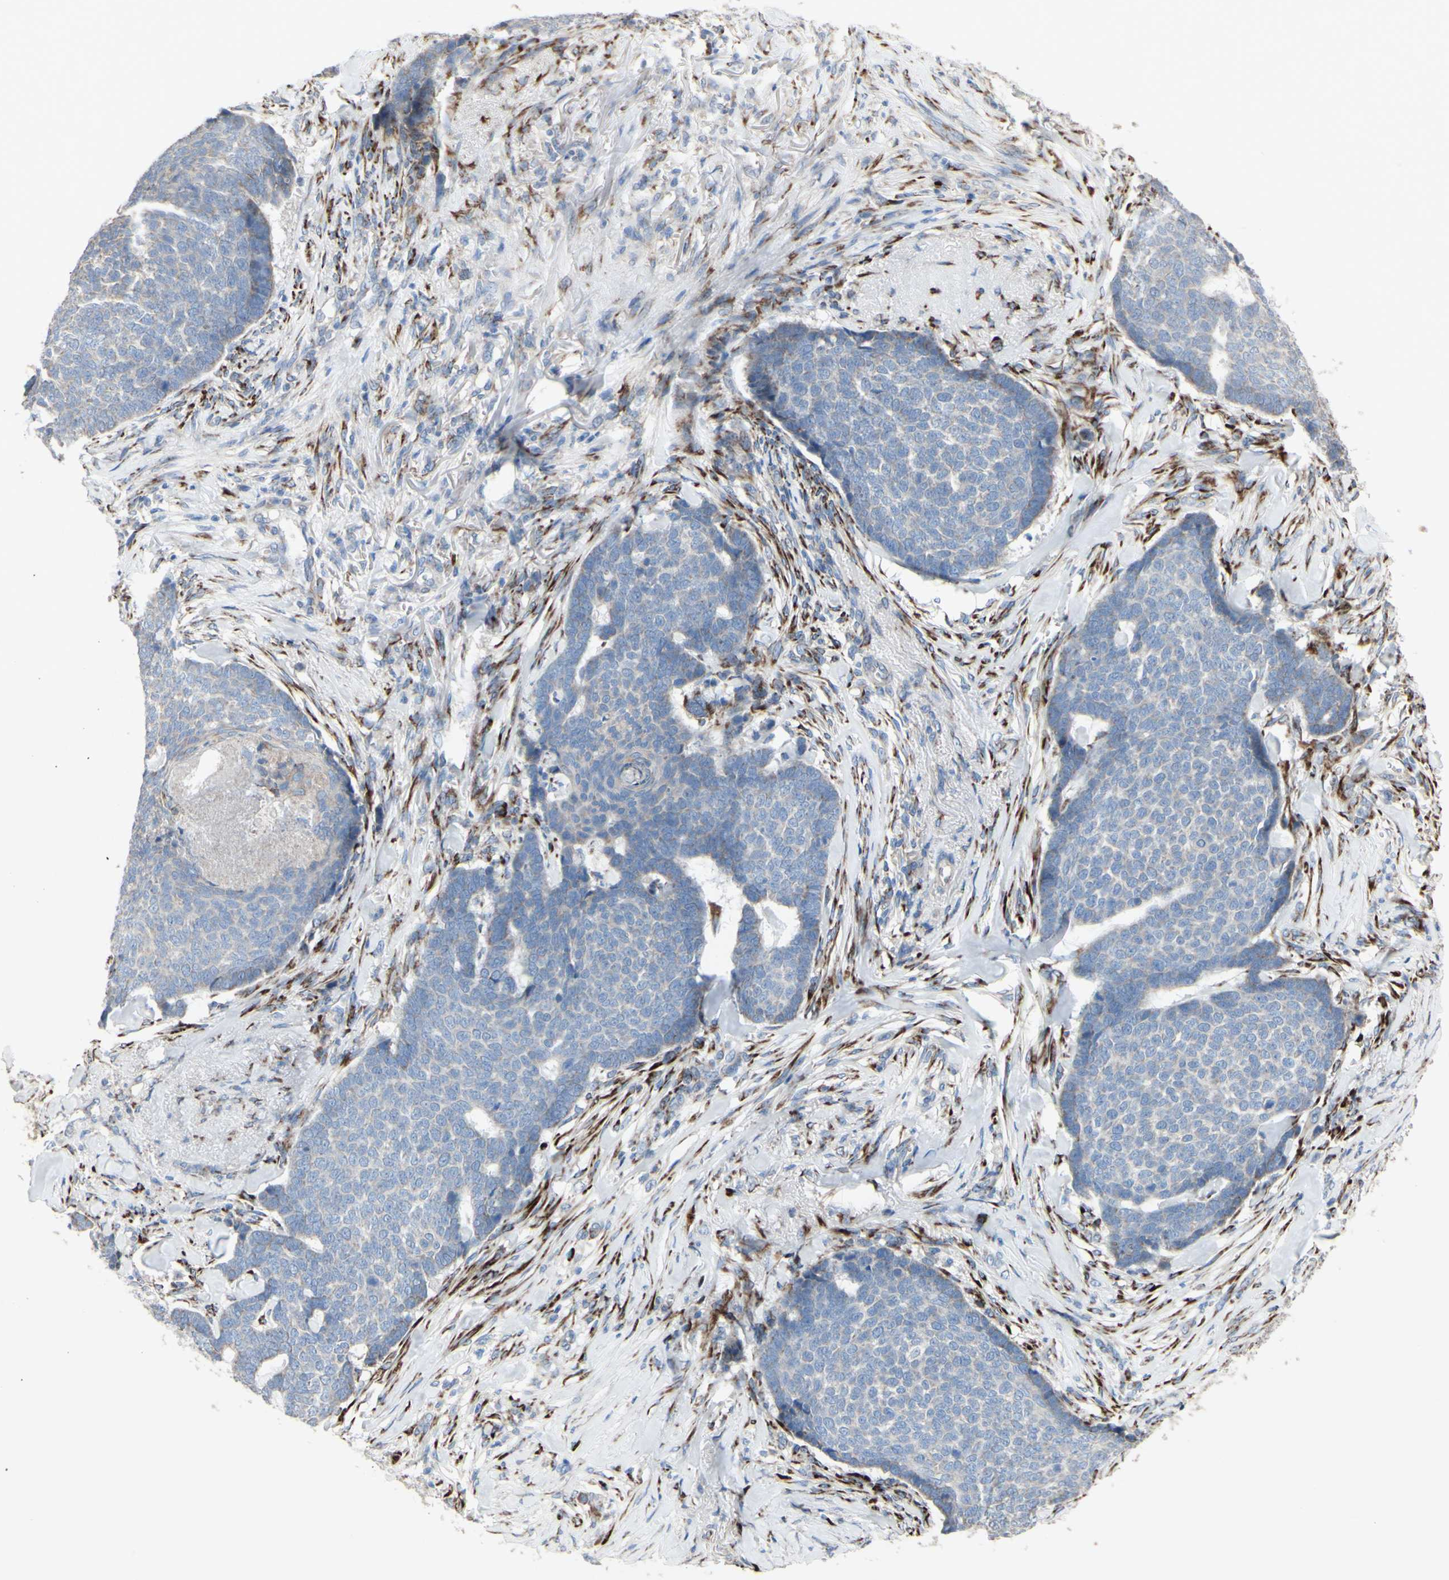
{"staining": {"intensity": "negative", "quantity": "none", "location": "none"}, "tissue": "skin cancer", "cell_type": "Tumor cells", "image_type": "cancer", "snomed": [{"axis": "morphology", "description": "Basal cell carcinoma"}, {"axis": "topography", "description": "Skin"}], "caption": "Immunohistochemistry of human skin basal cell carcinoma exhibits no positivity in tumor cells. Brightfield microscopy of IHC stained with DAB (brown) and hematoxylin (blue), captured at high magnification.", "gene": "AGPAT5", "patient": {"sex": "male", "age": 84}}